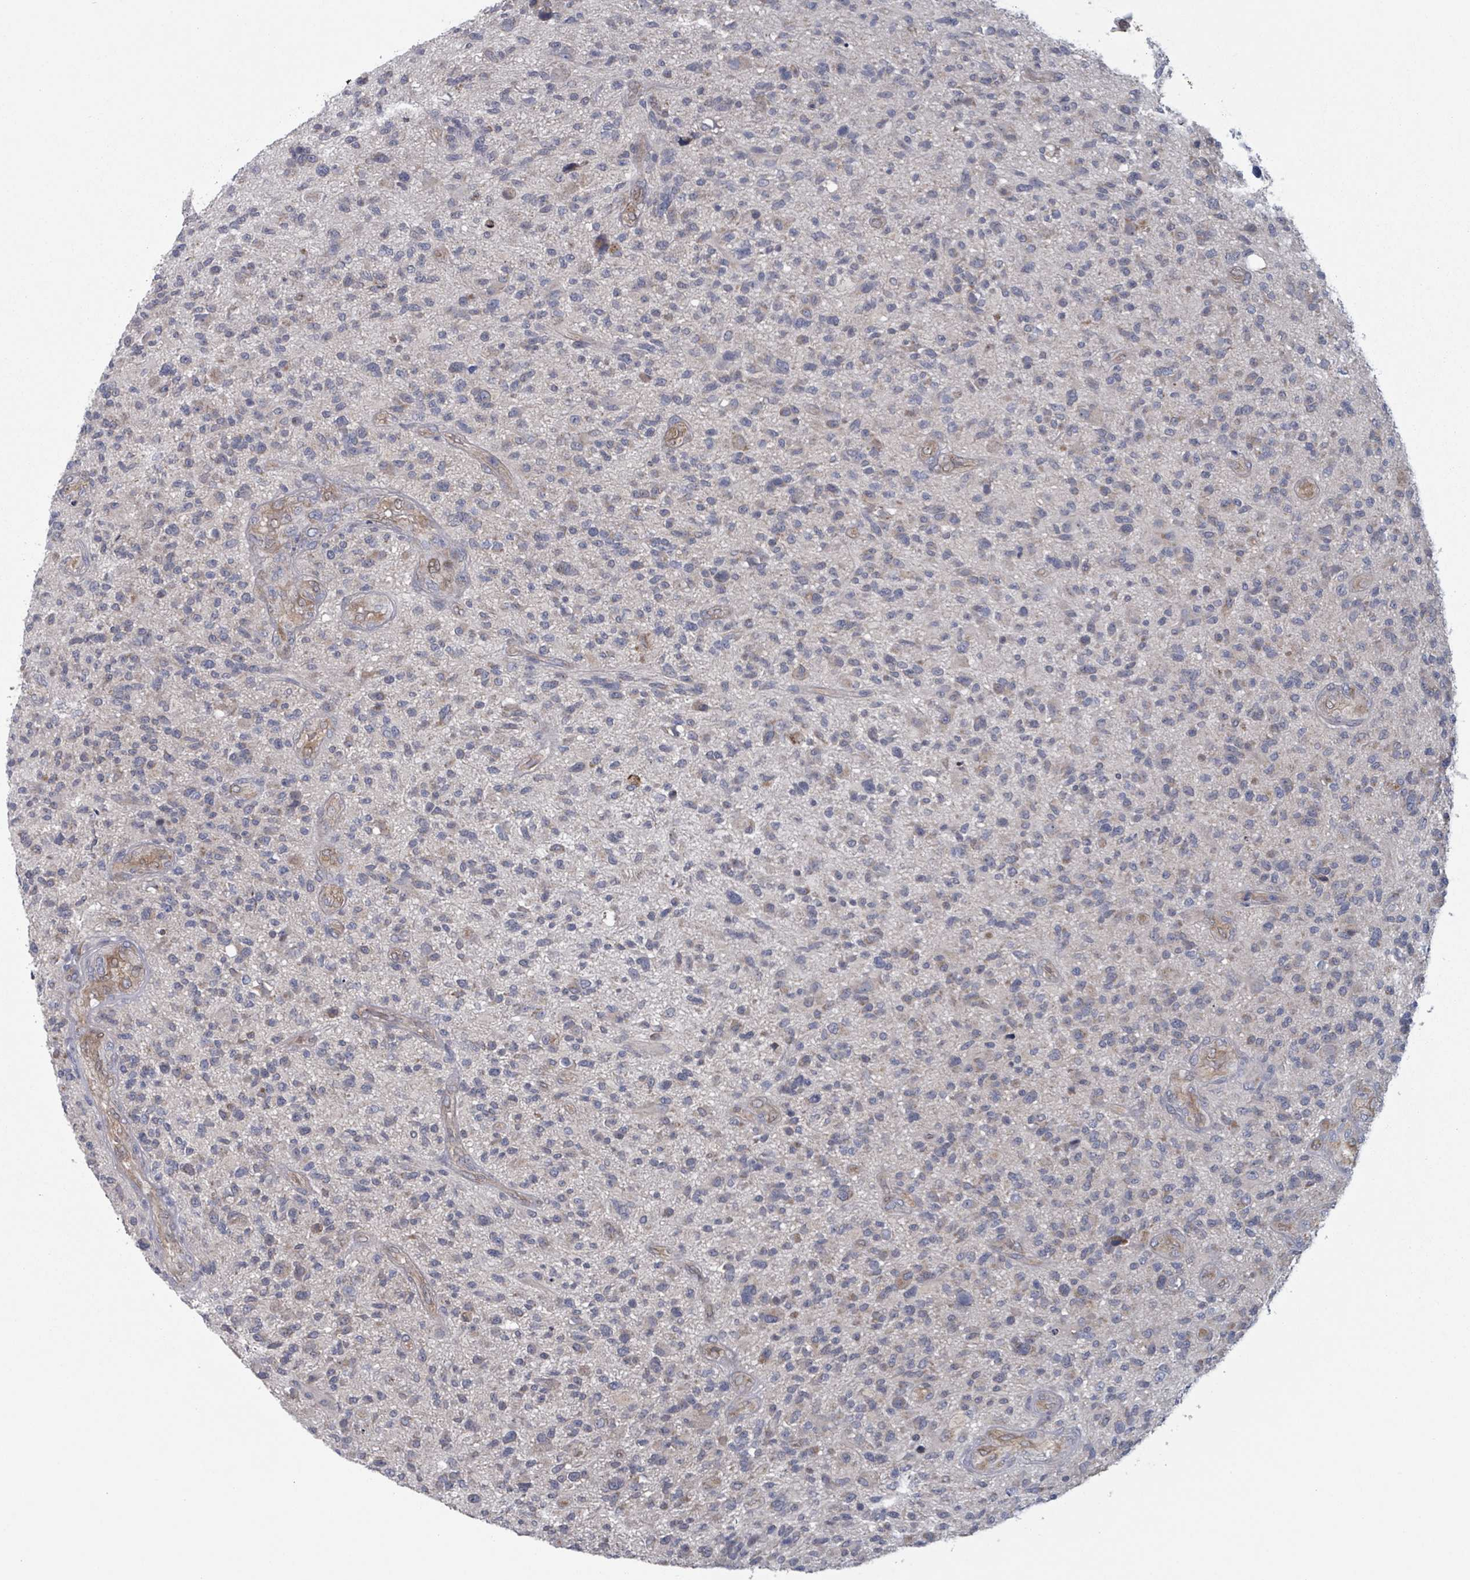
{"staining": {"intensity": "negative", "quantity": "none", "location": "none"}, "tissue": "glioma", "cell_type": "Tumor cells", "image_type": "cancer", "snomed": [{"axis": "morphology", "description": "Glioma, malignant, High grade"}, {"axis": "topography", "description": "Brain"}], "caption": "The photomicrograph shows no staining of tumor cells in malignant glioma (high-grade).", "gene": "FKBP1A", "patient": {"sex": "male", "age": 47}}